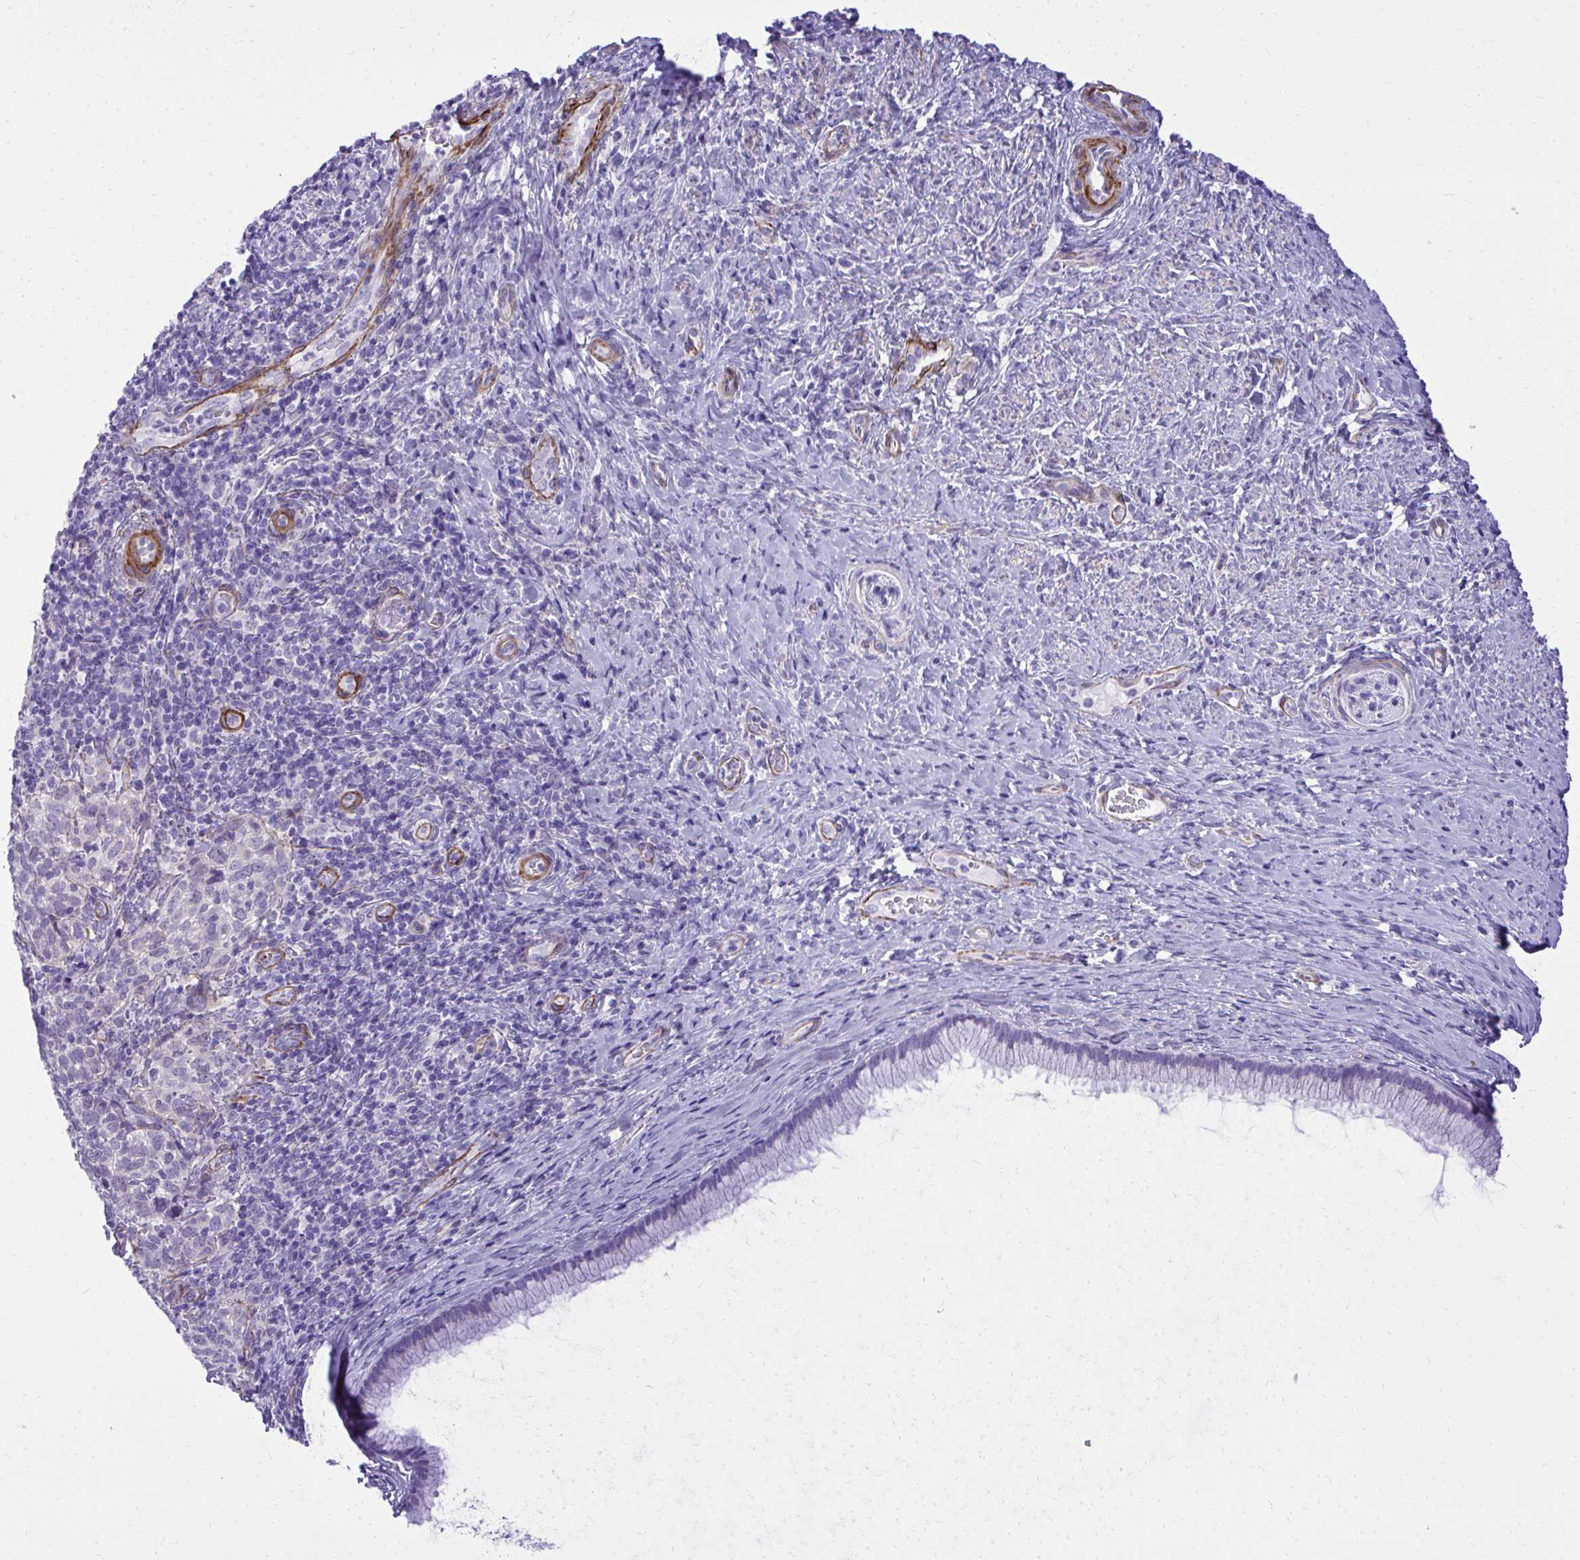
{"staining": {"intensity": "negative", "quantity": "none", "location": "none"}, "tissue": "cervical cancer", "cell_type": "Tumor cells", "image_type": "cancer", "snomed": [{"axis": "morphology", "description": "Normal tissue, NOS"}, {"axis": "morphology", "description": "Squamous cell carcinoma, NOS"}, {"axis": "topography", "description": "Vagina"}, {"axis": "topography", "description": "Cervix"}], "caption": "Immunohistochemistry (IHC) micrograph of neoplastic tissue: human squamous cell carcinoma (cervical) stained with DAB exhibits no significant protein expression in tumor cells.", "gene": "PITPNM3", "patient": {"sex": "female", "age": 45}}